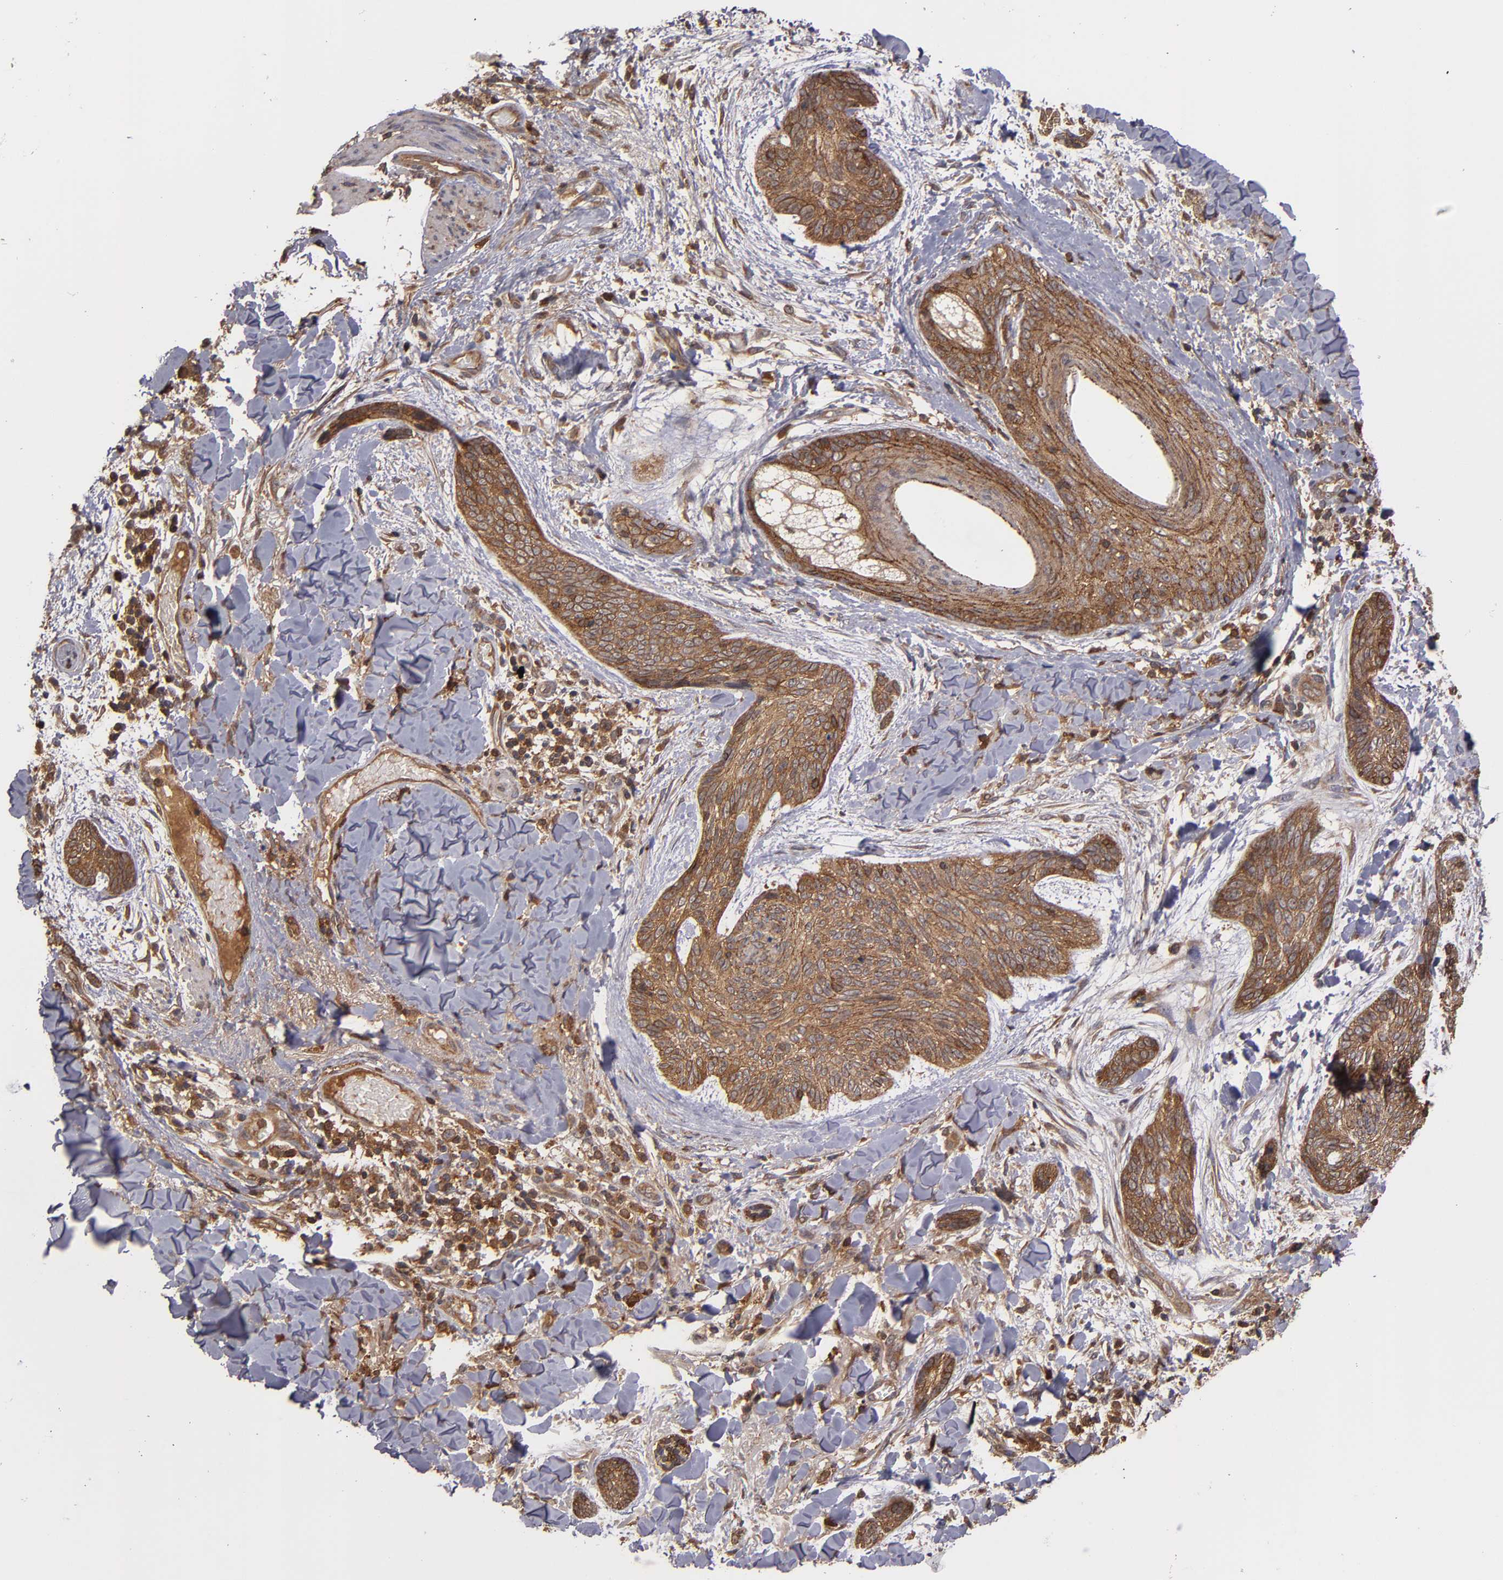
{"staining": {"intensity": "moderate", "quantity": ">75%", "location": "cytoplasmic/membranous"}, "tissue": "skin cancer", "cell_type": "Tumor cells", "image_type": "cancer", "snomed": [{"axis": "morphology", "description": "Normal tissue, NOS"}, {"axis": "morphology", "description": "Basal cell carcinoma"}, {"axis": "topography", "description": "Skin"}], "caption": "Moderate cytoplasmic/membranous expression is identified in approximately >75% of tumor cells in skin cancer.", "gene": "RPS6KA6", "patient": {"sex": "female", "age": 71}}